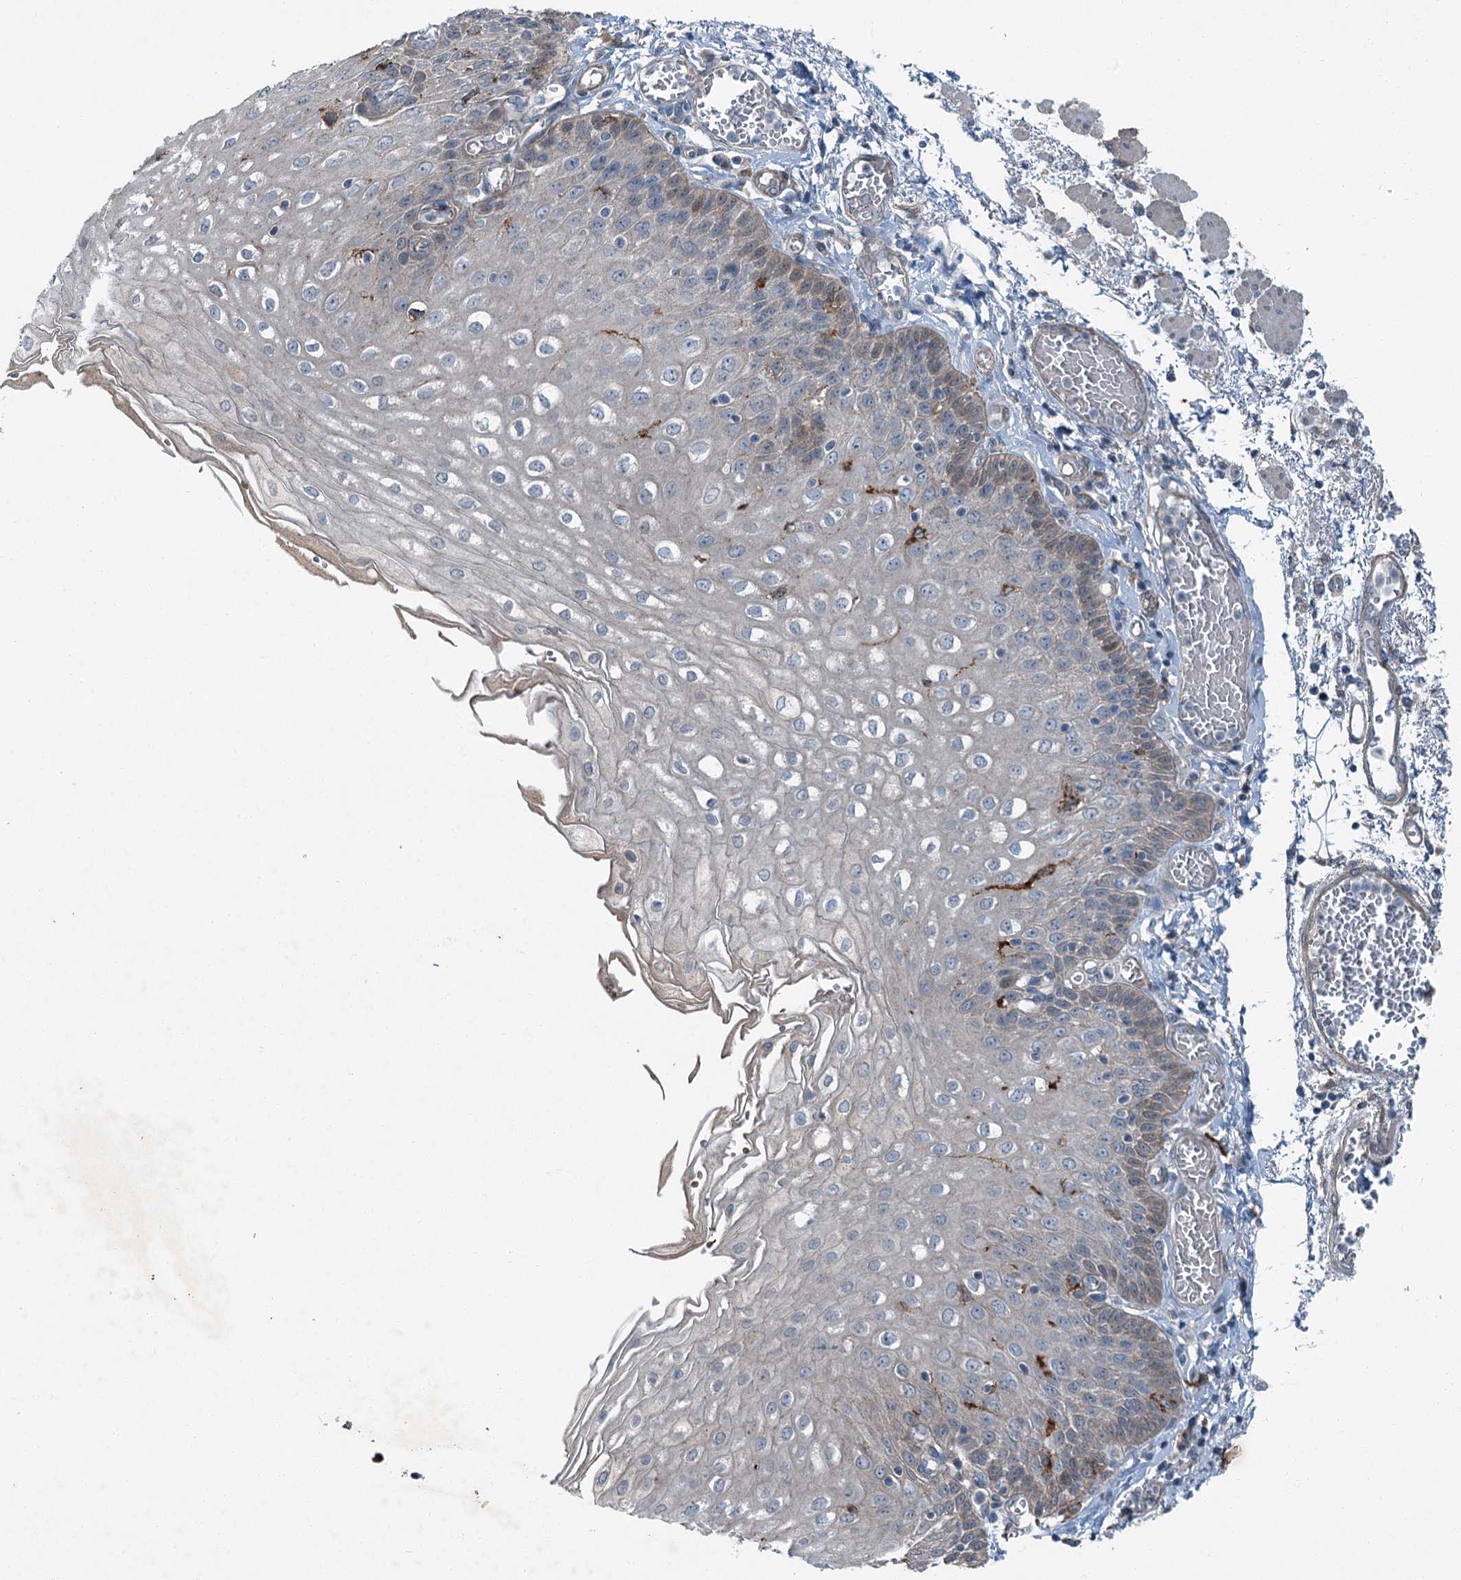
{"staining": {"intensity": "weak", "quantity": "<25%", "location": "cytoplasmic/membranous"}, "tissue": "esophagus", "cell_type": "Squamous epithelial cells", "image_type": "normal", "snomed": [{"axis": "morphology", "description": "Normal tissue, NOS"}, {"axis": "topography", "description": "Esophagus"}], "caption": "Squamous epithelial cells show no significant protein expression in unremarkable esophagus. (DAB (3,3'-diaminobenzidine) immunohistochemistry (IHC), high magnification).", "gene": "AXL", "patient": {"sex": "male", "age": 81}}